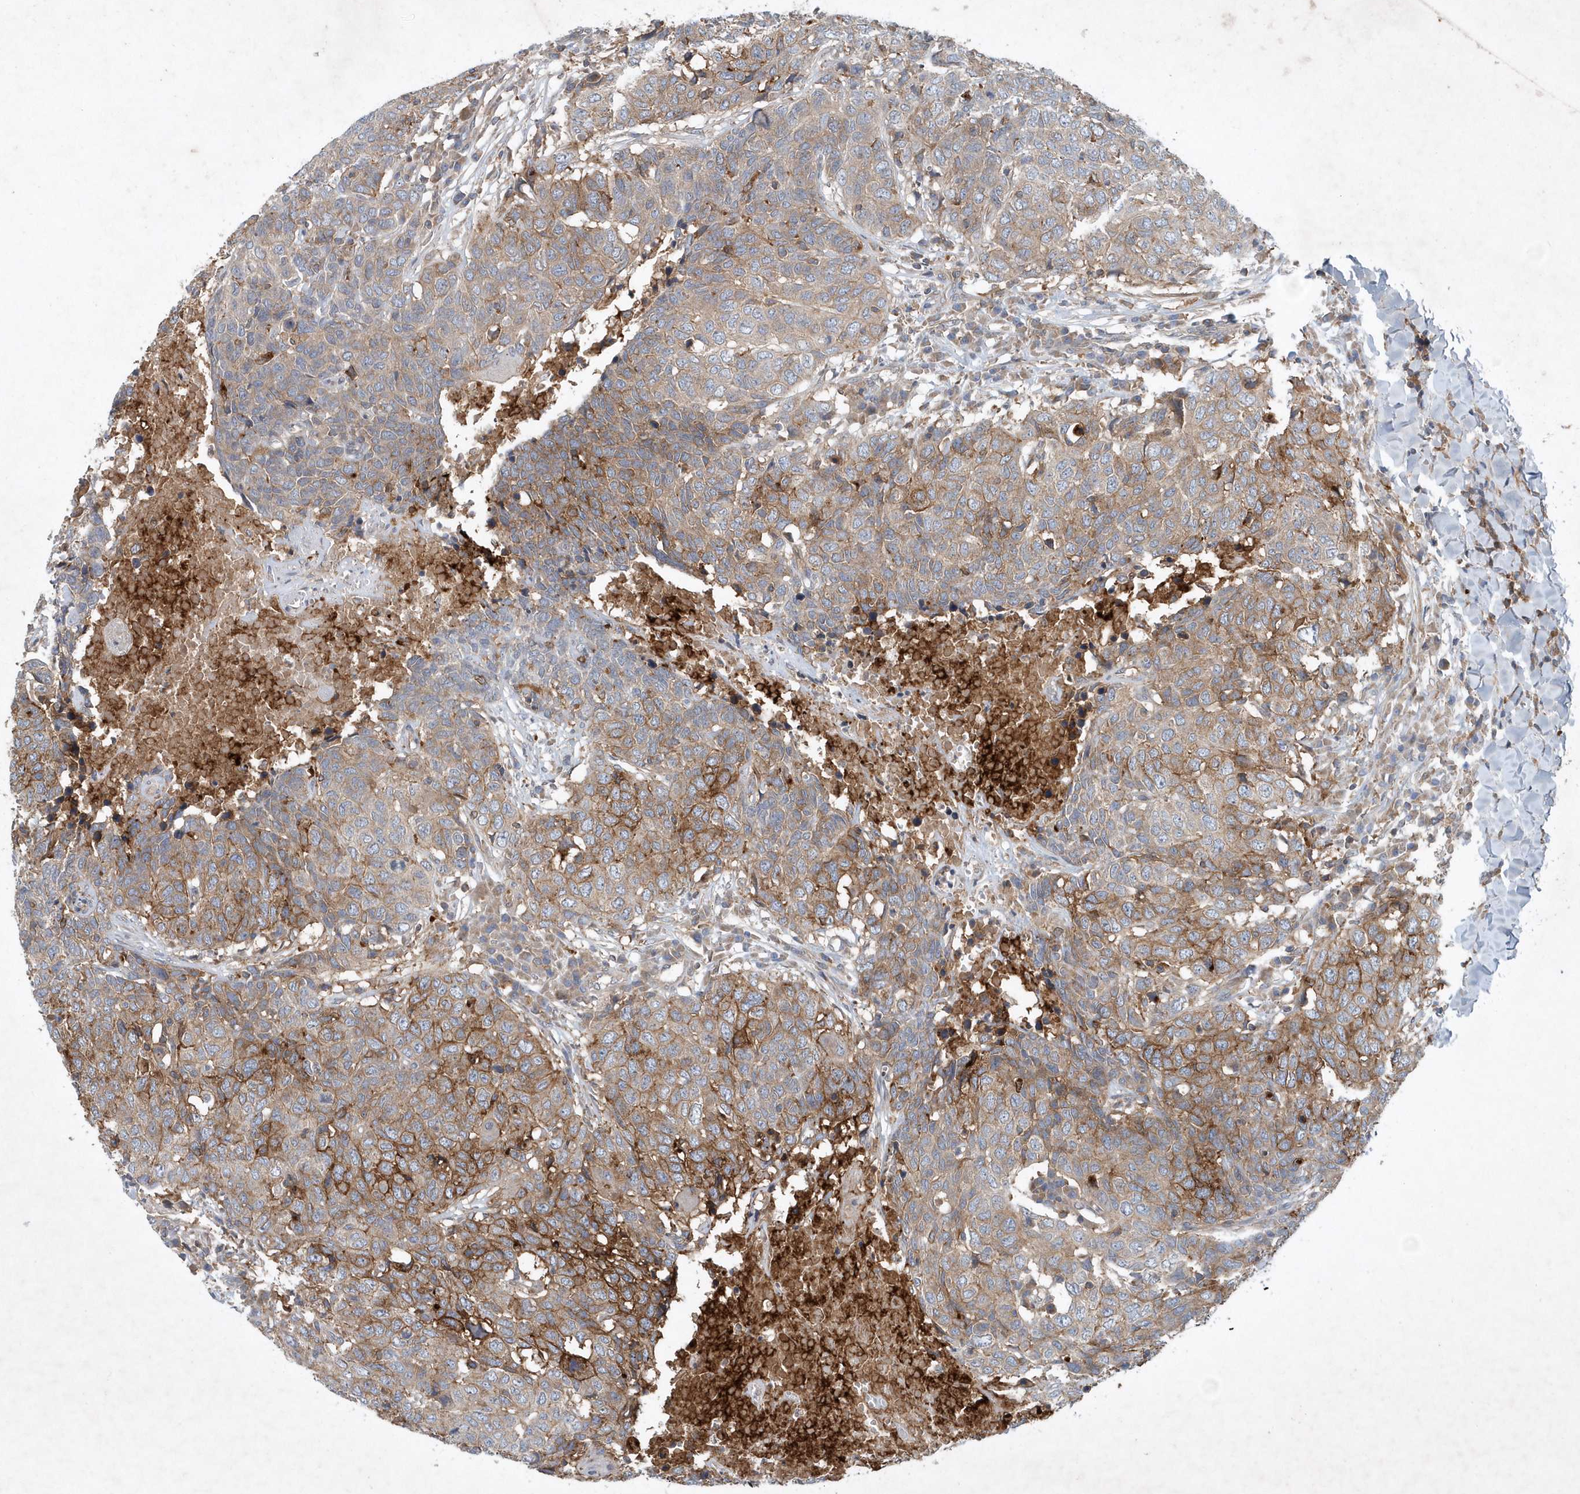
{"staining": {"intensity": "moderate", "quantity": ">75%", "location": "cytoplasmic/membranous"}, "tissue": "head and neck cancer", "cell_type": "Tumor cells", "image_type": "cancer", "snomed": [{"axis": "morphology", "description": "Squamous cell carcinoma, NOS"}, {"axis": "topography", "description": "Head-Neck"}], "caption": "Human head and neck cancer (squamous cell carcinoma) stained for a protein (brown) reveals moderate cytoplasmic/membranous positive expression in approximately >75% of tumor cells.", "gene": "P2RY10", "patient": {"sex": "male", "age": 66}}